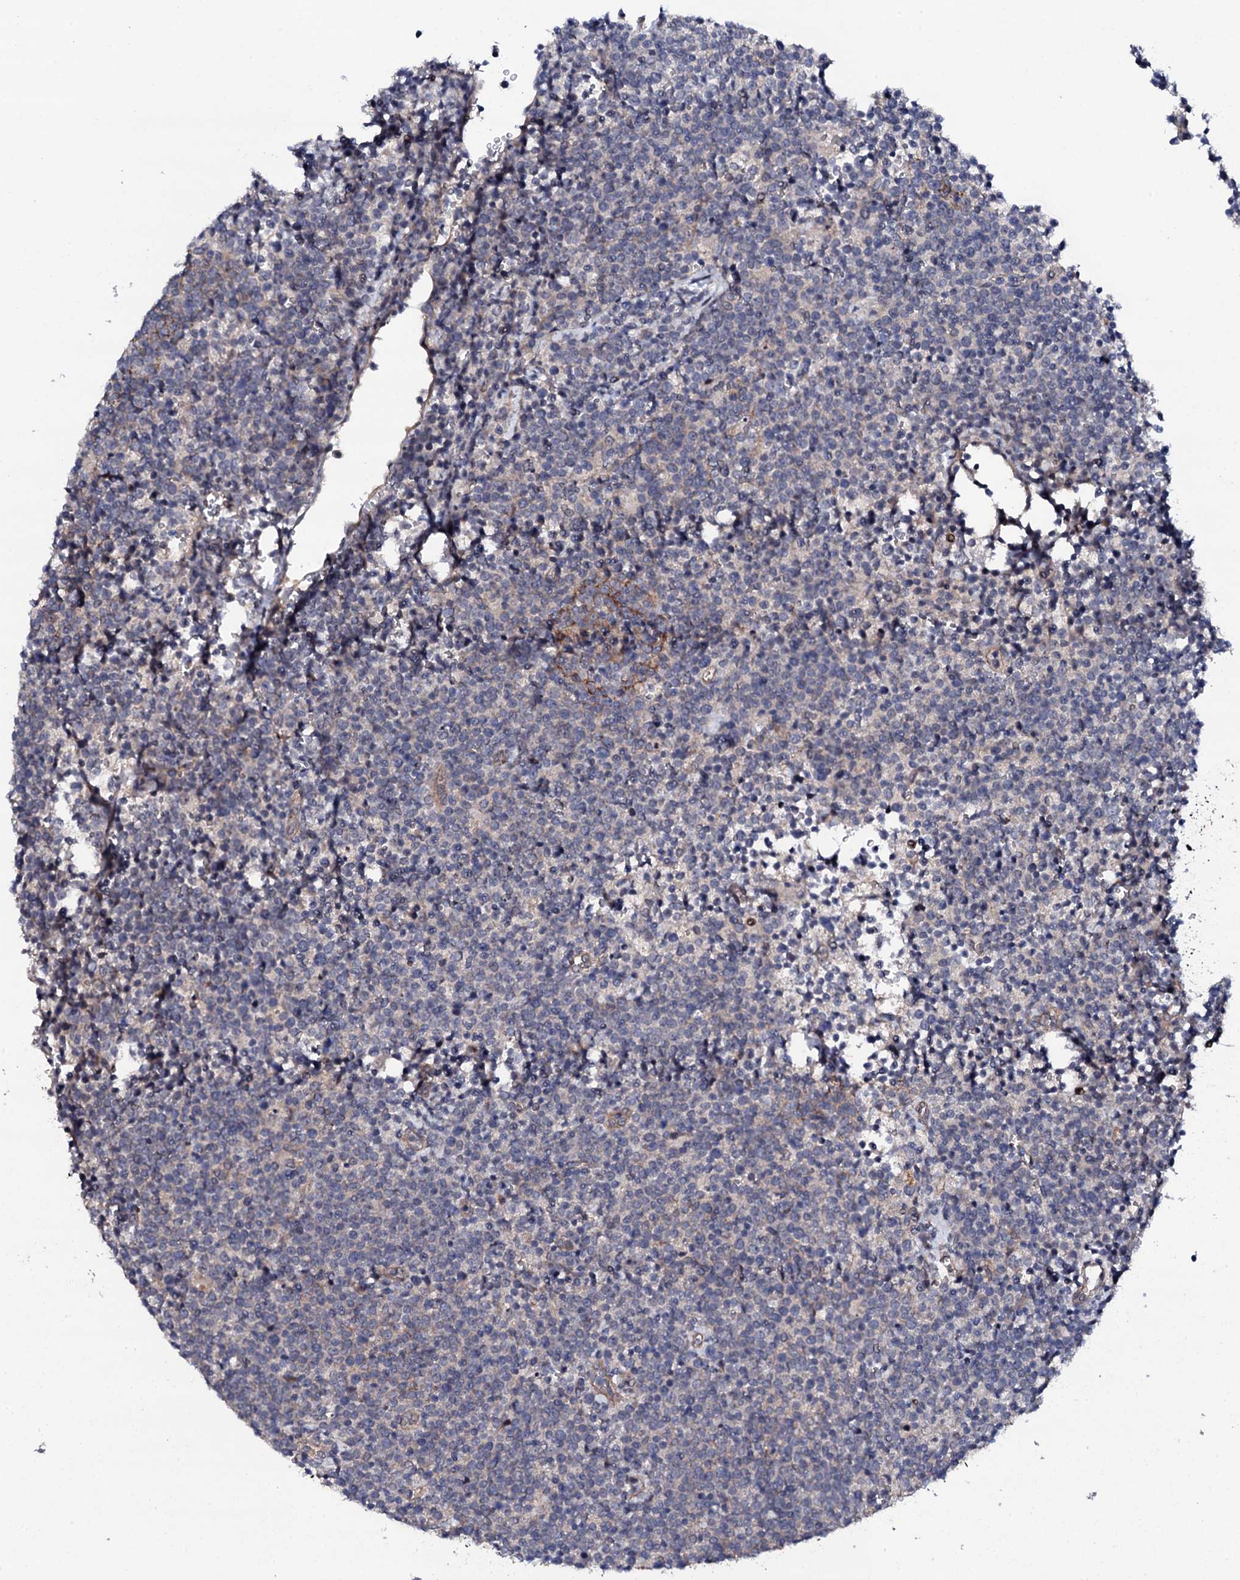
{"staining": {"intensity": "negative", "quantity": "none", "location": "none"}, "tissue": "lymphoma", "cell_type": "Tumor cells", "image_type": "cancer", "snomed": [{"axis": "morphology", "description": "Malignant lymphoma, non-Hodgkin's type, High grade"}, {"axis": "topography", "description": "Lymph node"}], "caption": "The photomicrograph displays no staining of tumor cells in malignant lymphoma, non-Hodgkin's type (high-grade).", "gene": "CIAO2A", "patient": {"sex": "male", "age": 61}}